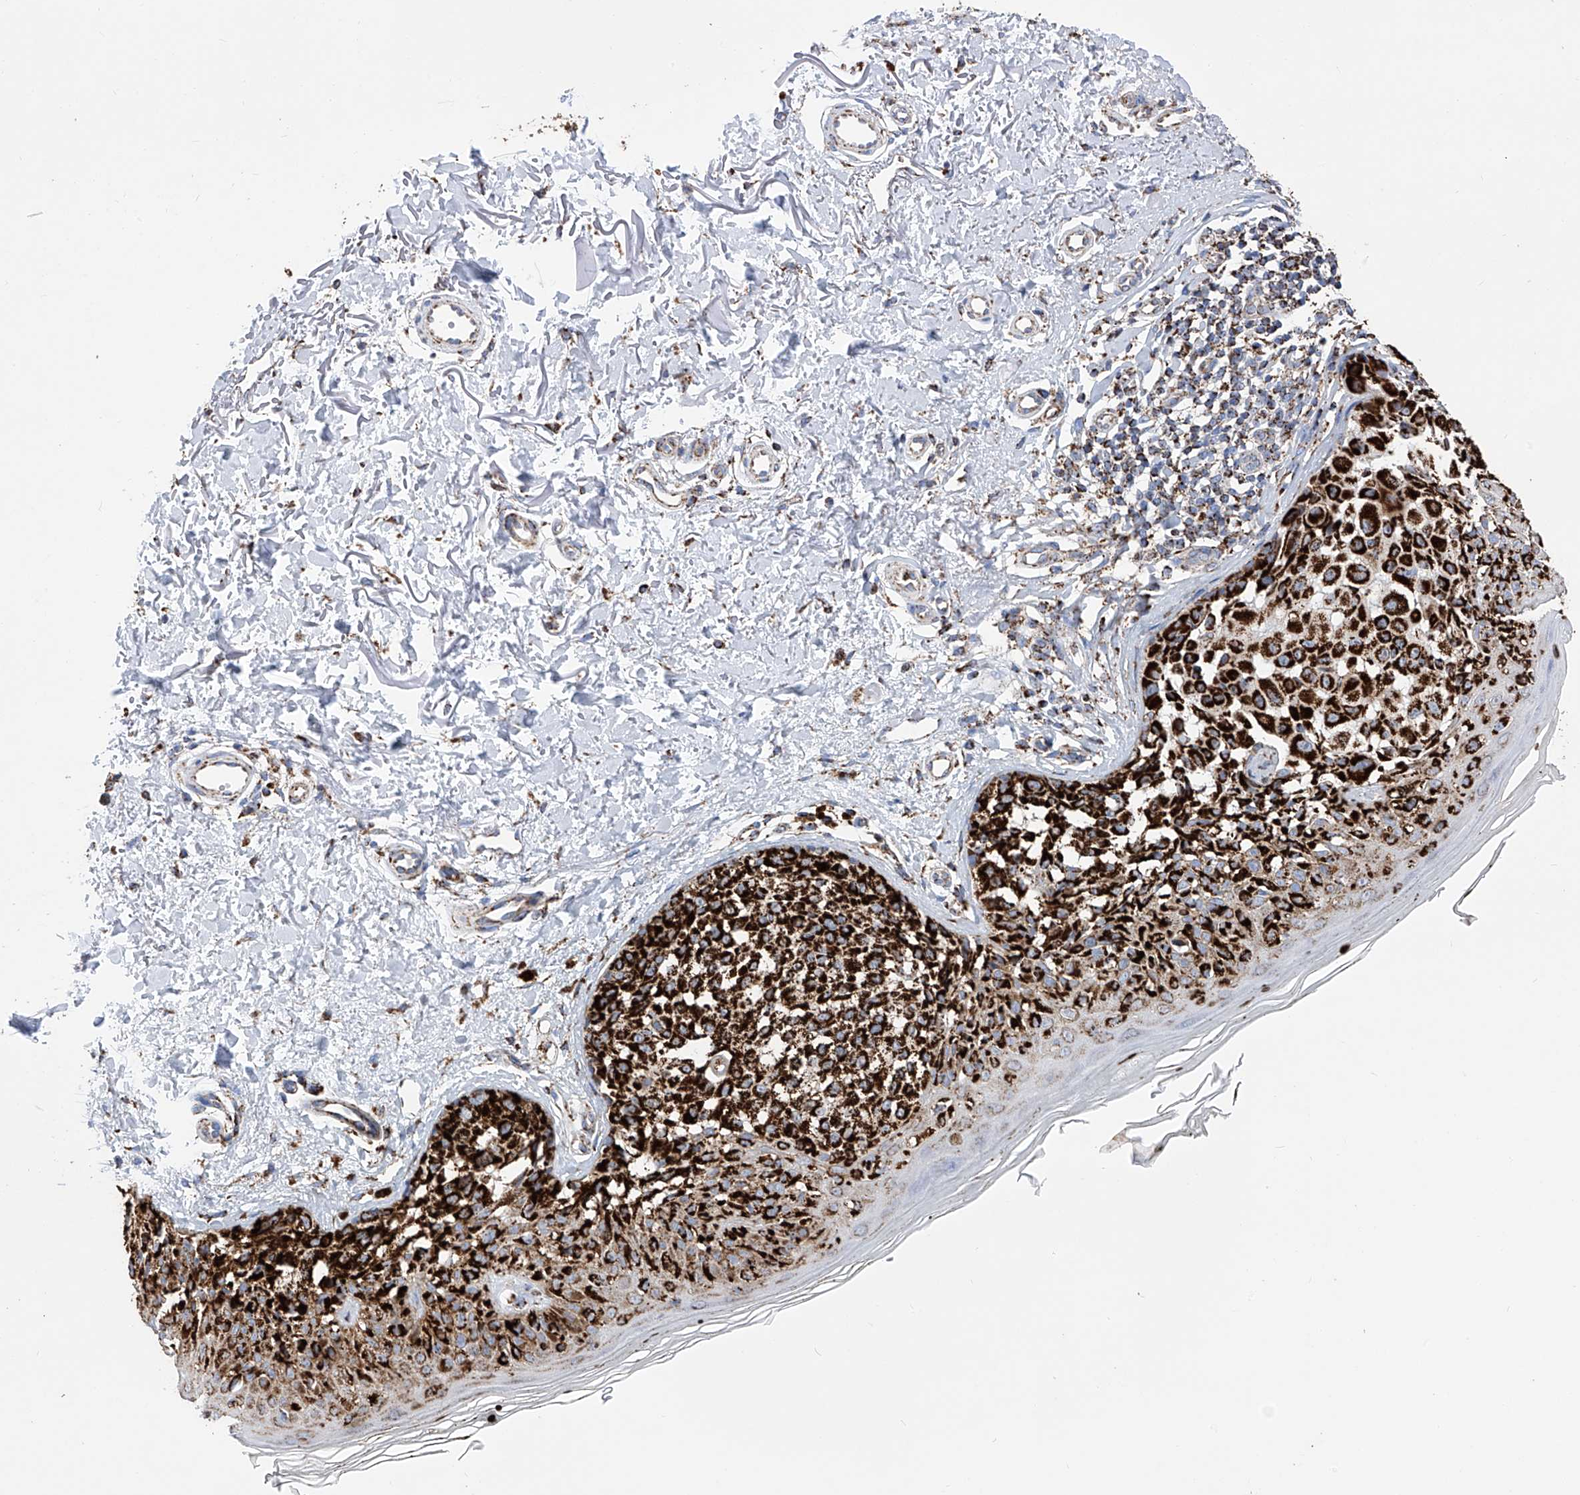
{"staining": {"intensity": "strong", "quantity": ">75%", "location": "cytoplasmic/membranous"}, "tissue": "melanoma", "cell_type": "Tumor cells", "image_type": "cancer", "snomed": [{"axis": "morphology", "description": "Malignant melanoma, NOS"}, {"axis": "topography", "description": "Skin"}], "caption": "The photomicrograph reveals immunohistochemical staining of melanoma. There is strong cytoplasmic/membranous staining is present in about >75% of tumor cells.", "gene": "ATP5PF", "patient": {"sex": "female", "age": 50}}